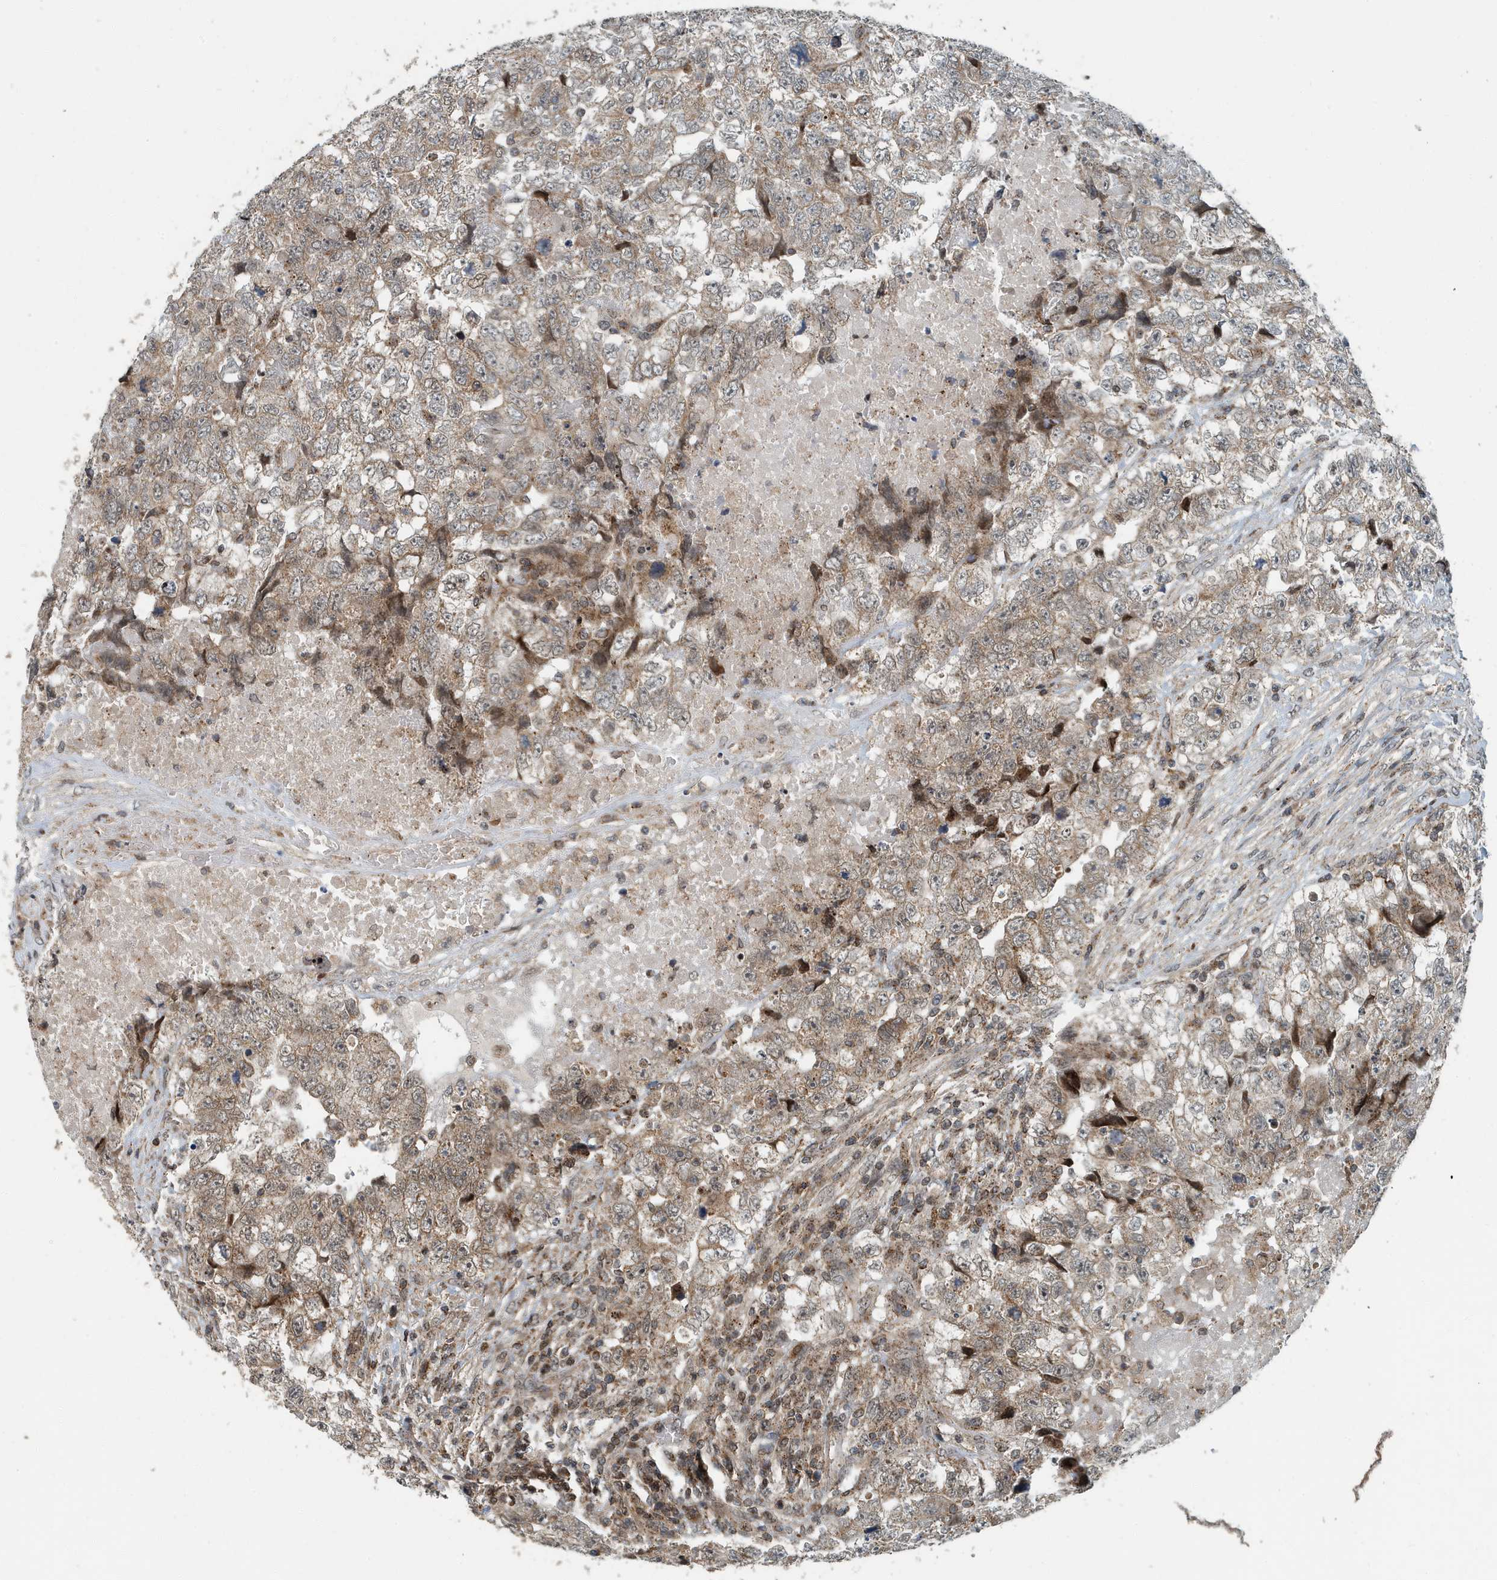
{"staining": {"intensity": "moderate", "quantity": ">75%", "location": "cytoplasmic/membranous"}, "tissue": "testis cancer", "cell_type": "Tumor cells", "image_type": "cancer", "snomed": [{"axis": "morphology", "description": "Carcinoma, Embryonal, NOS"}, {"axis": "topography", "description": "Testis"}], "caption": "Protein expression analysis of testis cancer shows moderate cytoplasmic/membranous expression in approximately >75% of tumor cells.", "gene": "KIF15", "patient": {"sex": "male", "age": 37}}